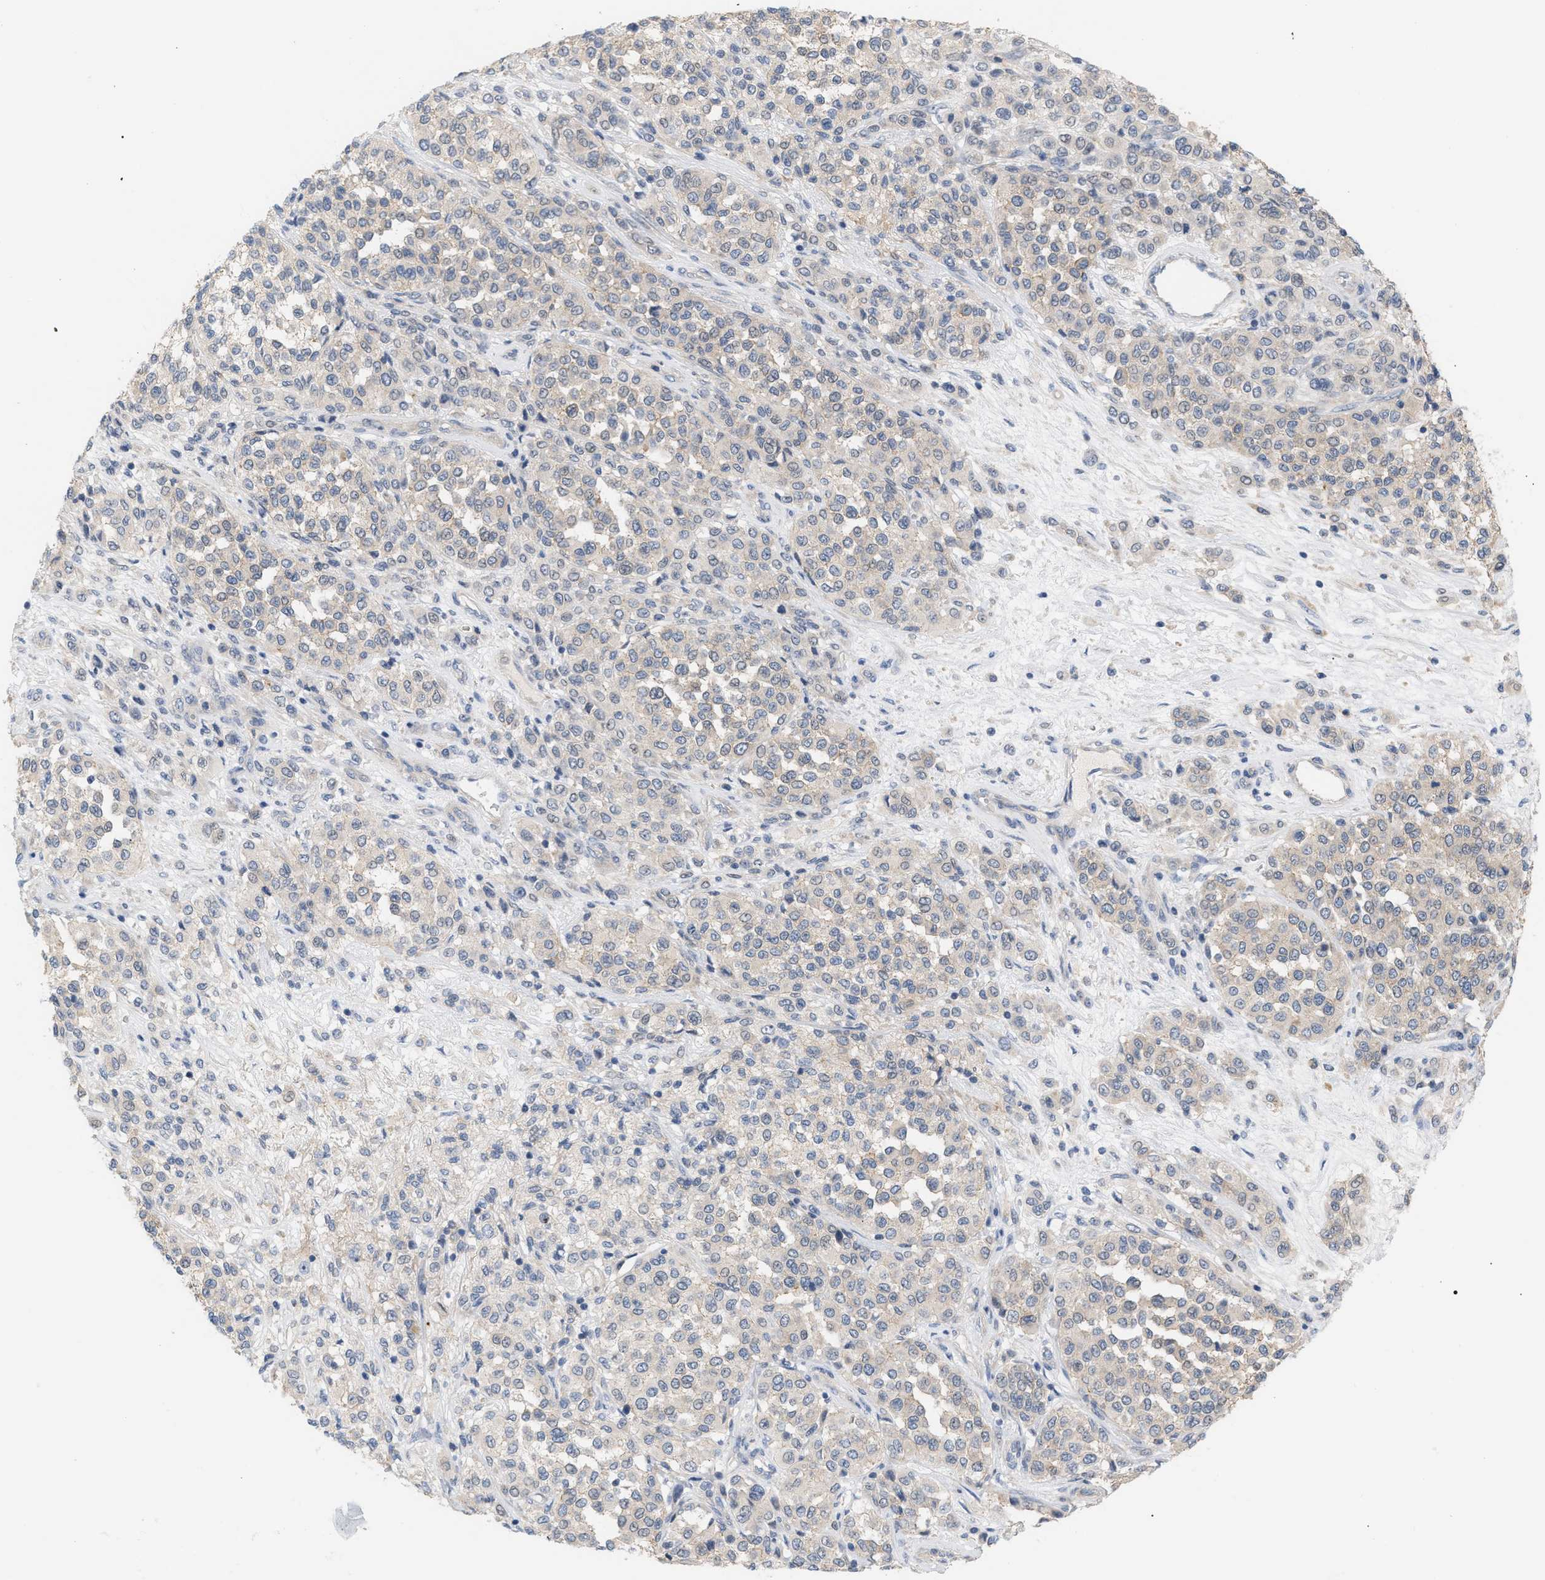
{"staining": {"intensity": "negative", "quantity": "none", "location": "none"}, "tissue": "melanoma", "cell_type": "Tumor cells", "image_type": "cancer", "snomed": [{"axis": "morphology", "description": "Malignant melanoma, Metastatic site"}, {"axis": "topography", "description": "Pancreas"}], "caption": "This is an immunohistochemistry image of melanoma. There is no staining in tumor cells.", "gene": "LRCH1", "patient": {"sex": "female", "age": 30}}